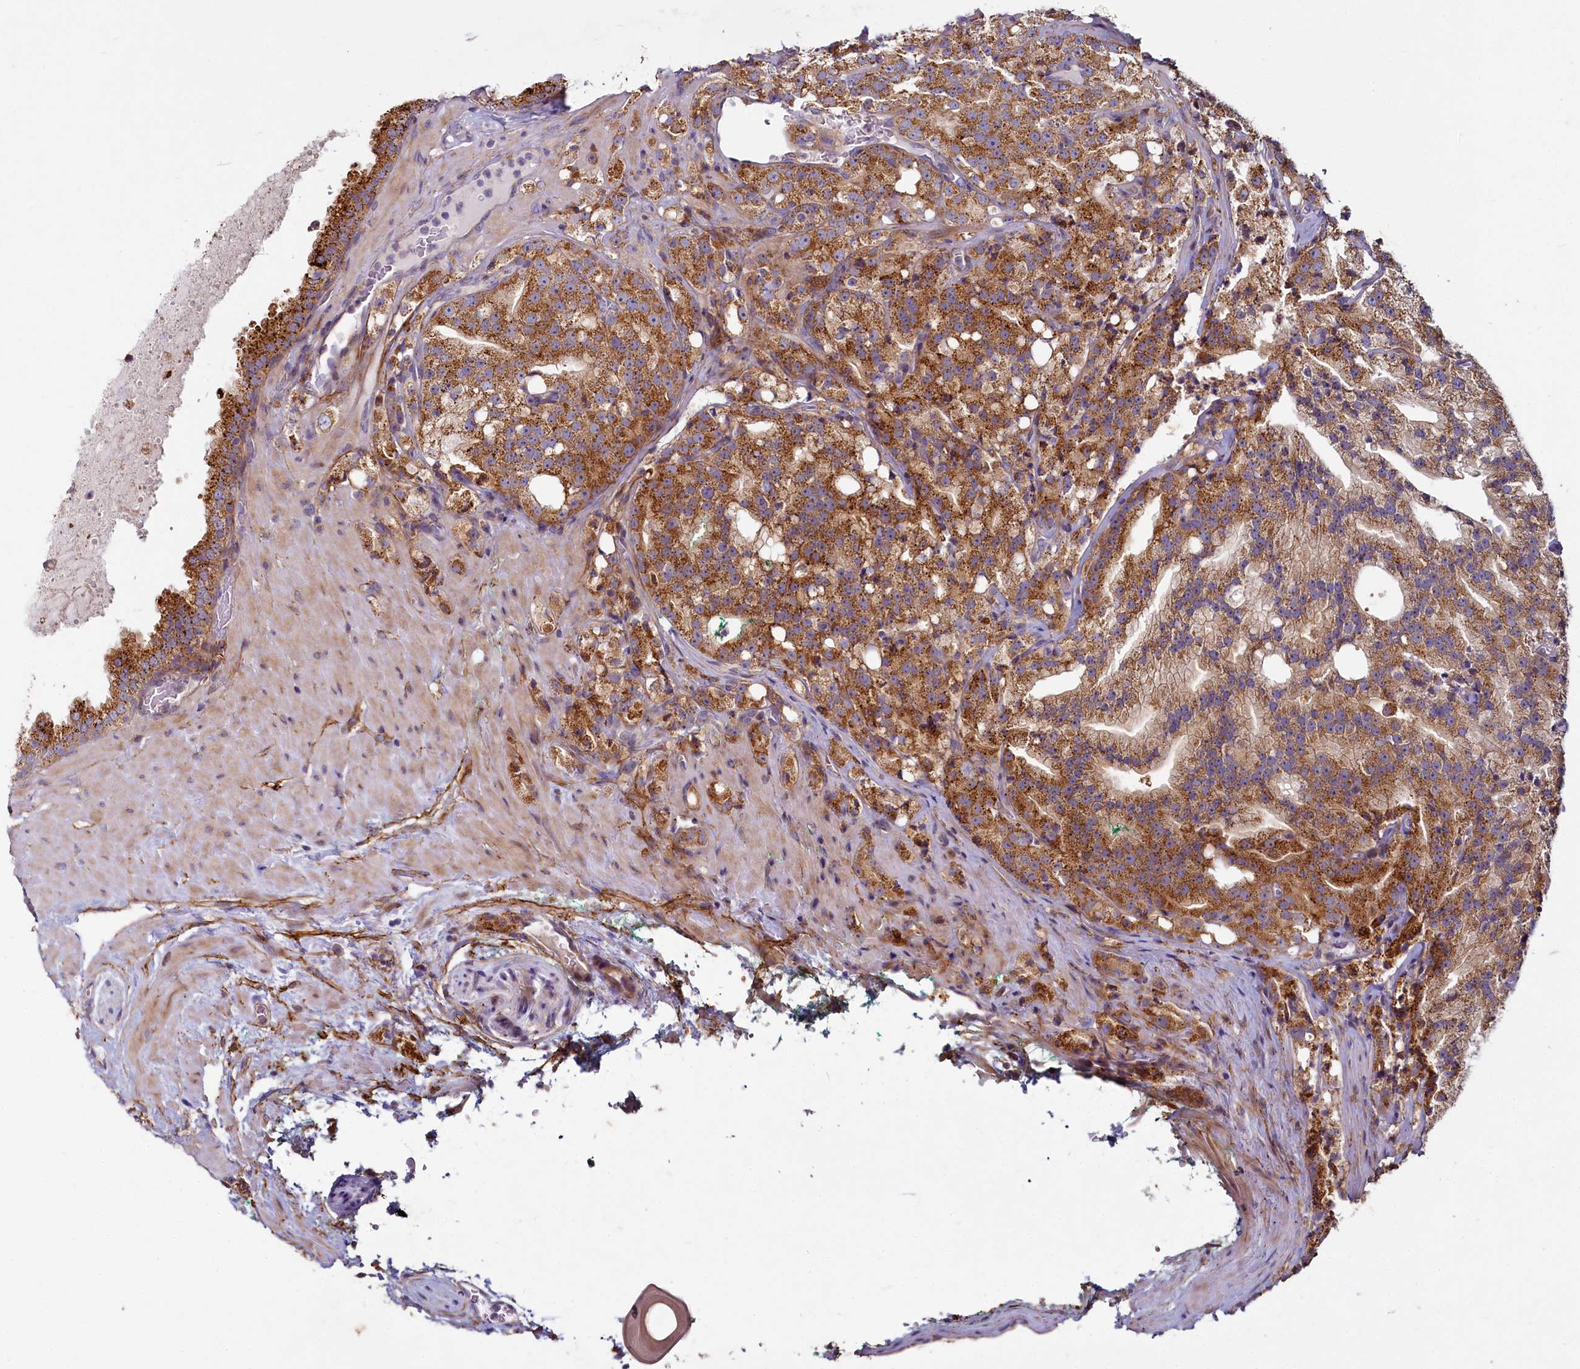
{"staining": {"intensity": "strong", "quantity": ">75%", "location": "cytoplasmic/membranous"}, "tissue": "prostate cancer", "cell_type": "Tumor cells", "image_type": "cancer", "snomed": [{"axis": "morphology", "description": "Adenocarcinoma, High grade"}, {"axis": "topography", "description": "Prostate"}], "caption": "An image showing strong cytoplasmic/membranous expression in about >75% of tumor cells in prostate adenocarcinoma (high-grade), as visualized by brown immunohistochemical staining.", "gene": "ADCY2", "patient": {"sex": "male", "age": 64}}